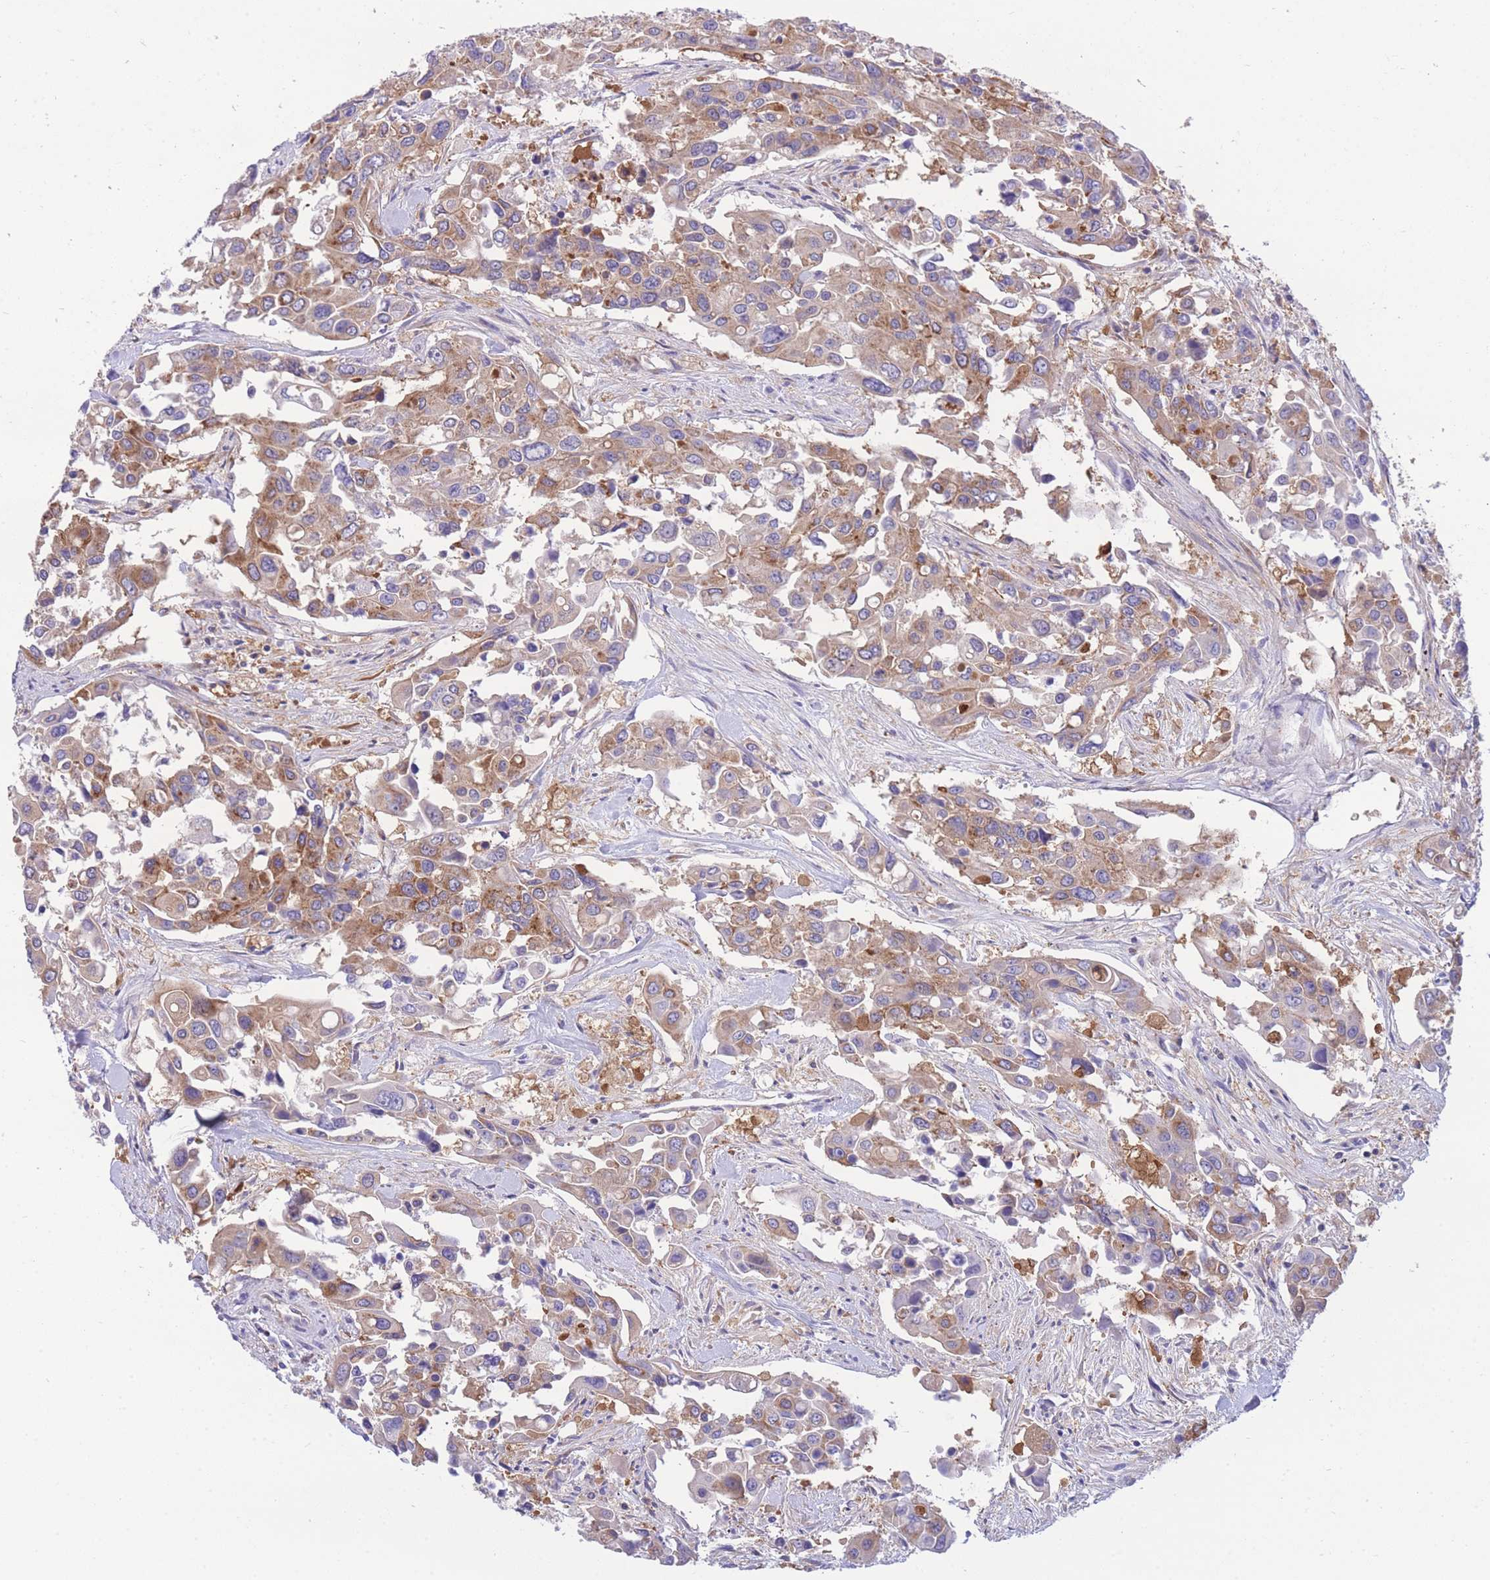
{"staining": {"intensity": "moderate", "quantity": ">75%", "location": "cytoplasmic/membranous"}, "tissue": "colorectal cancer", "cell_type": "Tumor cells", "image_type": "cancer", "snomed": [{"axis": "morphology", "description": "Adenocarcinoma, NOS"}, {"axis": "topography", "description": "Colon"}], "caption": "IHC image of human colorectal adenocarcinoma stained for a protein (brown), which reveals medium levels of moderate cytoplasmic/membranous expression in about >75% of tumor cells.", "gene": "NAMPT", "patient": {"sex": "male", "age": 77}}